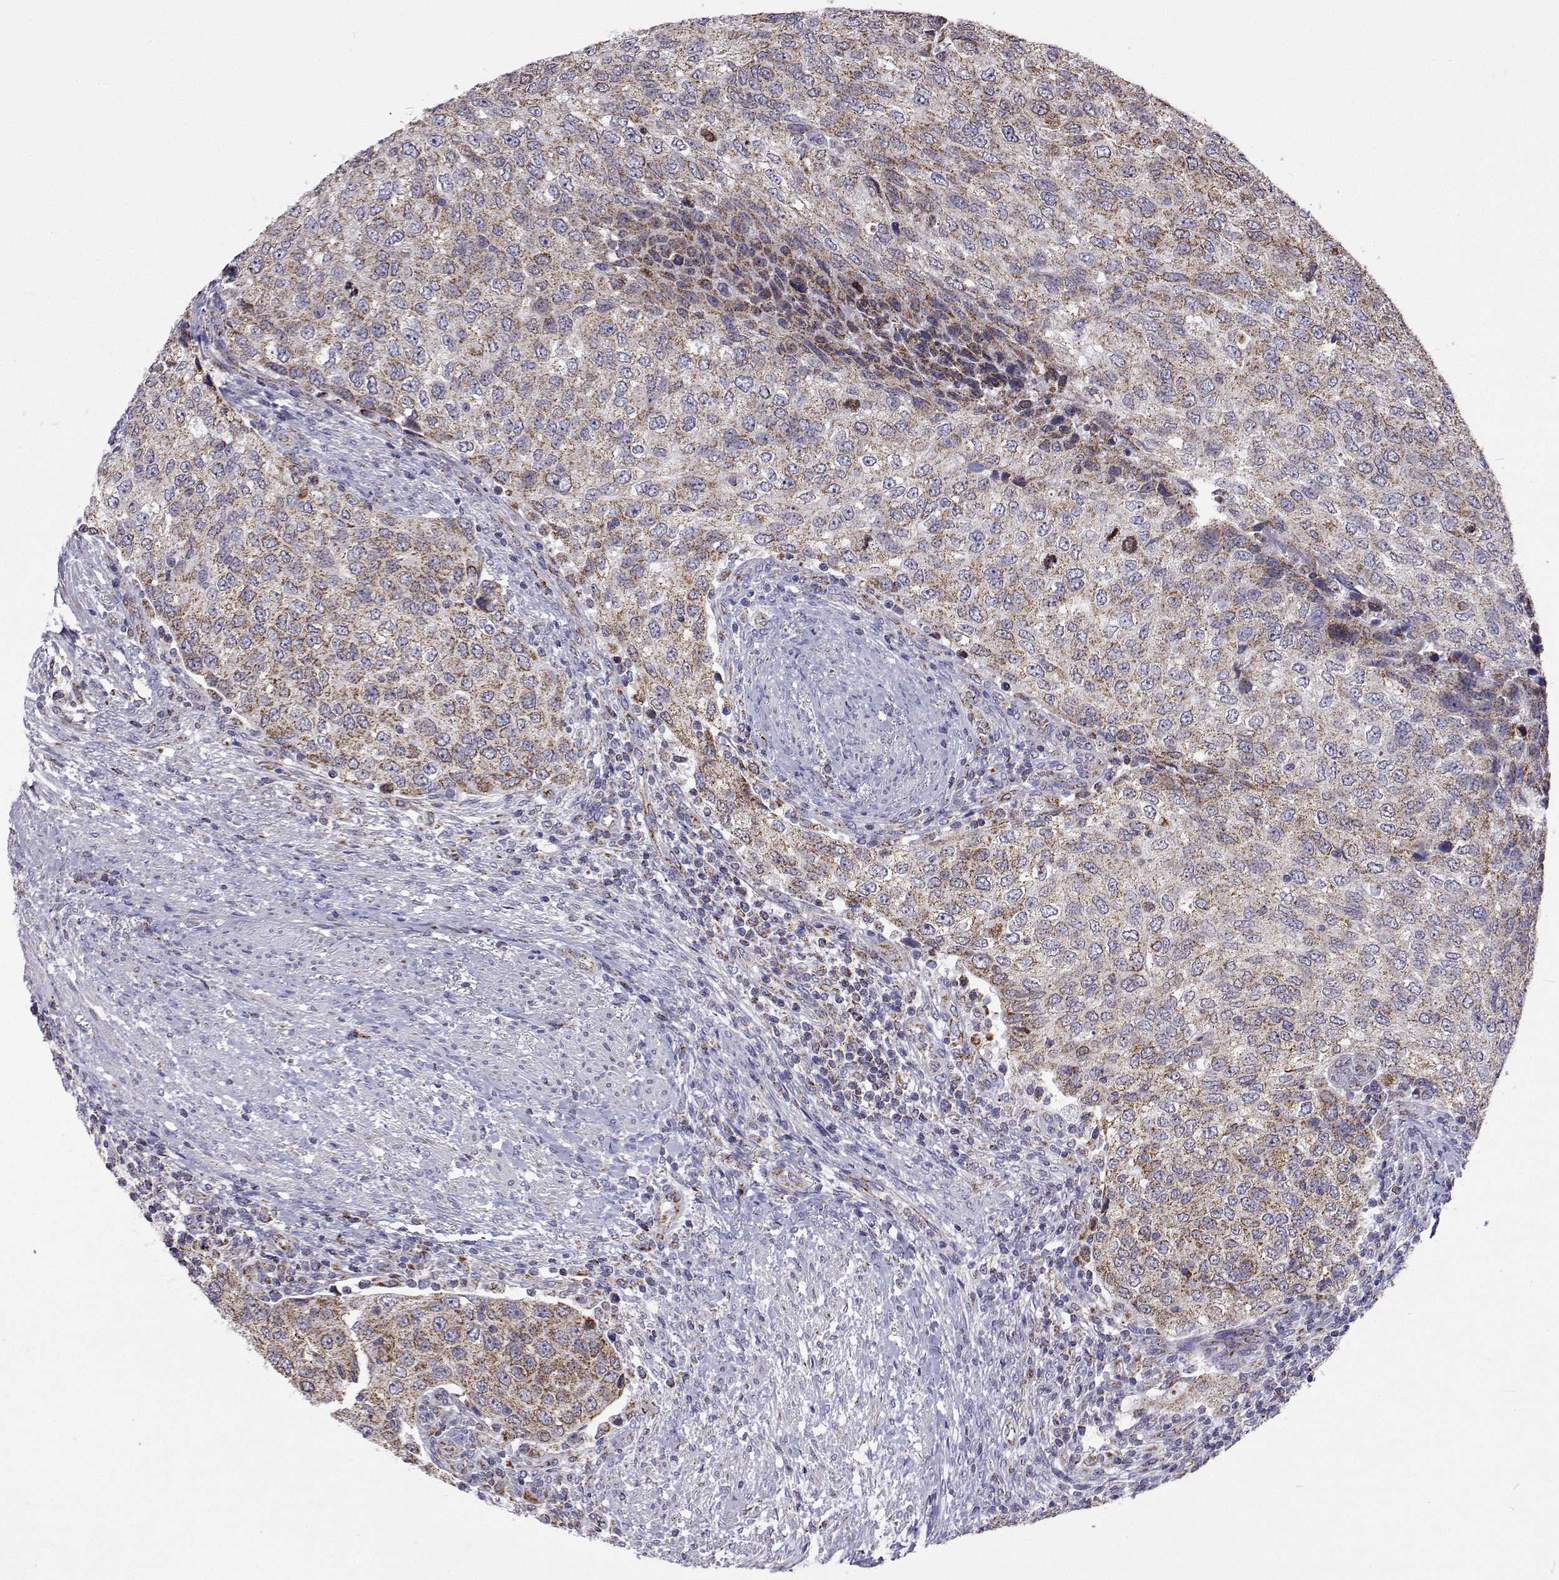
{"staining": {"intensity": "weak", "quantity": ">75%", "location": "cytoplasmic/membranous"}, "tissue": "urothelial cancer", "cell_type": "Tumor cells", "image_type": "cancer", "snomed": [{"axis": "morphology", "description": "Urothelial carcinoma, High grade"}, {"axis": "topography", "description": "Urinary bladder"}], "caption": "DAB immunohistochemical staining of human urothelial cancer displays weak cytoplasmic/membranous protein positivity in approximately >75% of tumor cells.", "gene": "MCCC2", "patient": {"sex": "female", "age": 78}}